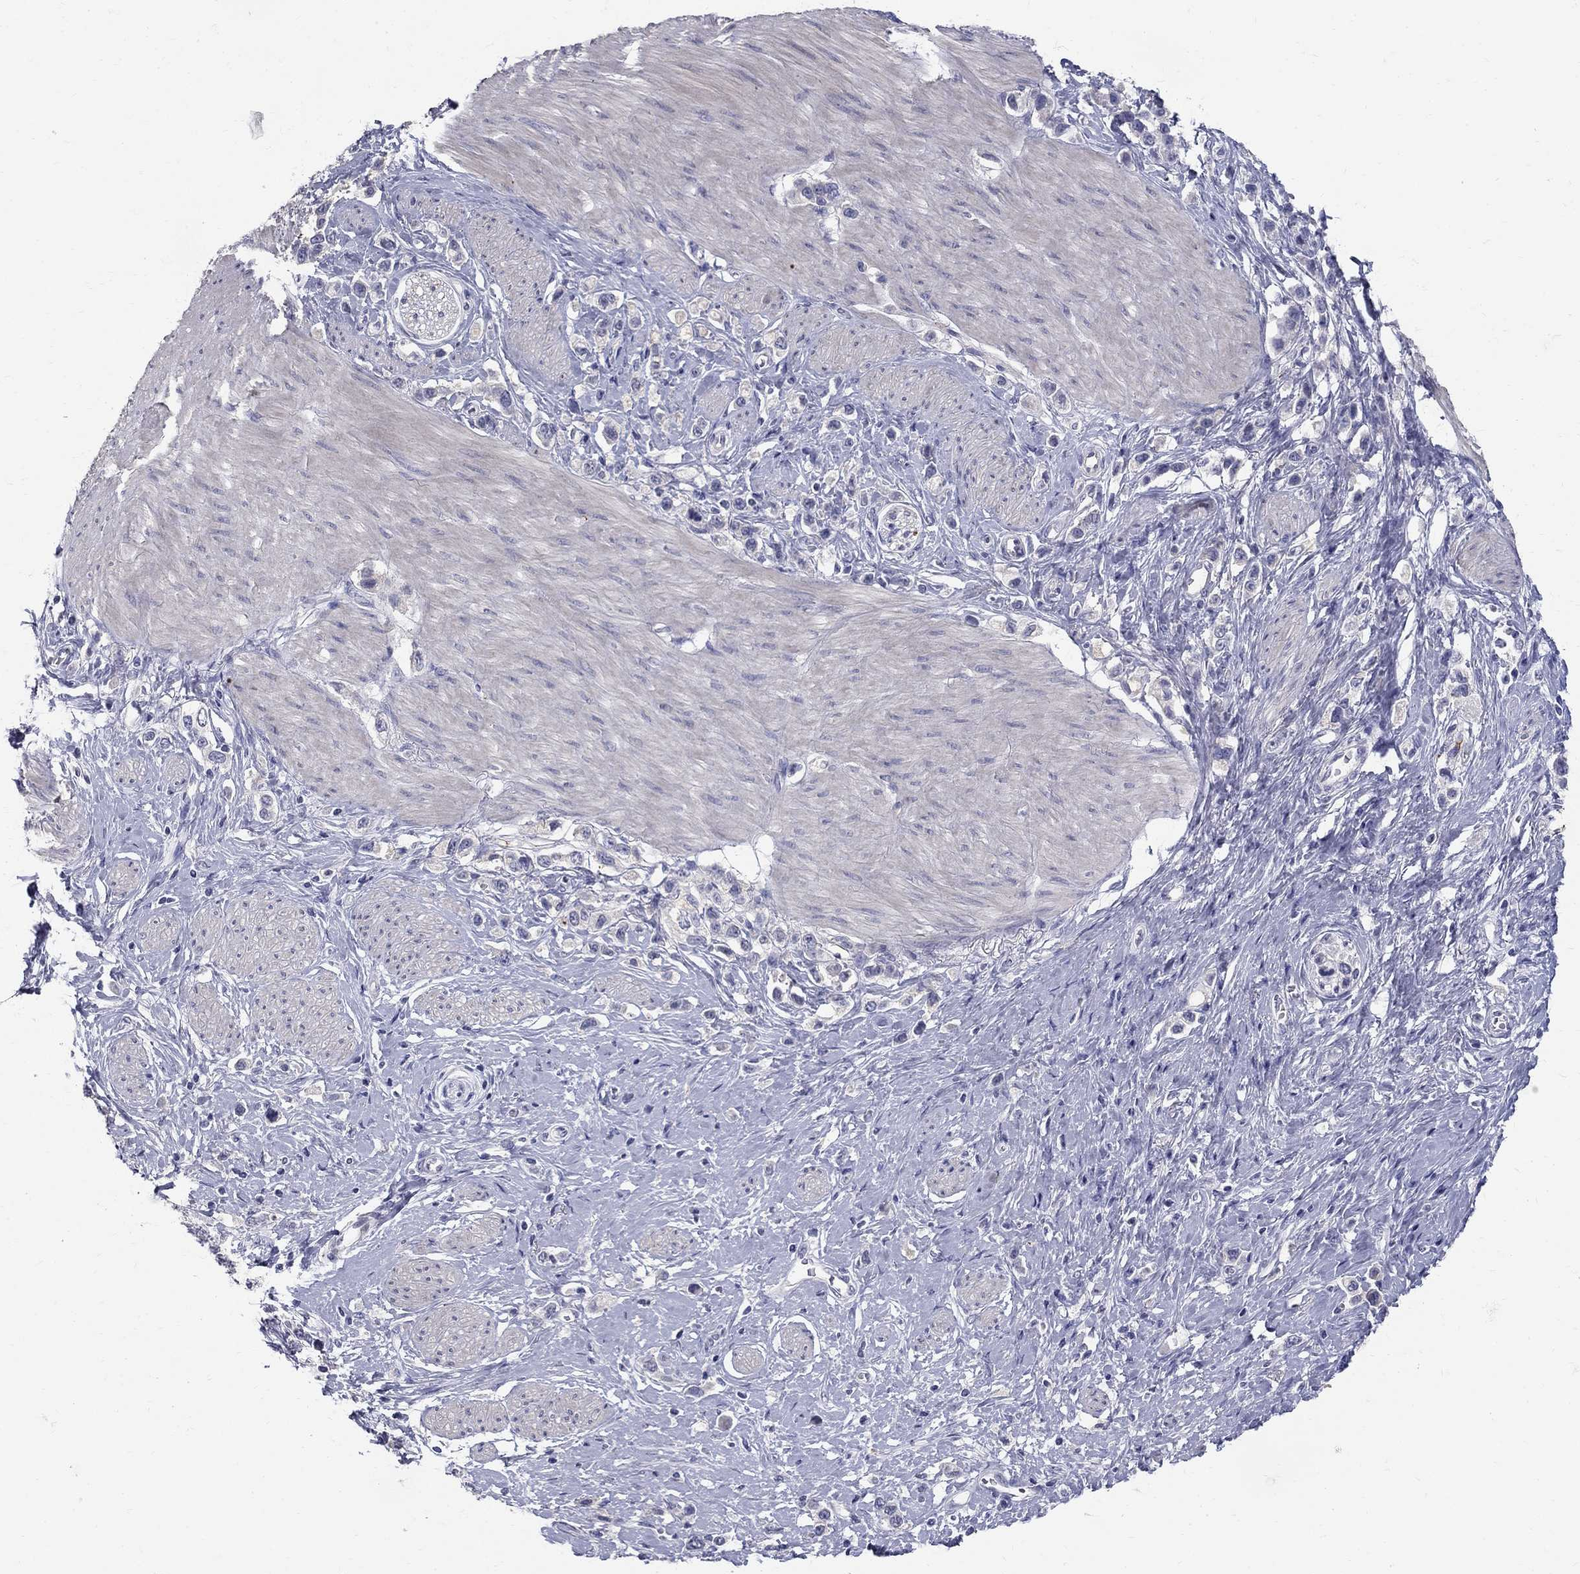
{"staining": {"intensity": "negative", "quantity": "none", "location": "none"}, "tissue": "stomach cancer", "cell_type": "Tumor cells", "image_type": "cancer", "snomed": [{"axis": "morphology", "description": "Normal tissue, NOS"}, {"axis": "morphology", "description": "Adenocarcinoma, NOS"}, {"axis": "morphology", "description": "Adenocarcinoma, High grade"}, {"axis": "topography", "description": "Stomach, upper"}, {"axis": "topography", "description": "Stomach"}], "caption": "Stomach high-grade adenocarcinoma stained for a protein using immunohistochemistry (IHC) displays no positivity tumor cells.", "gene": "TP53TG5", "patient": {"sex": "female", "age": 65}}